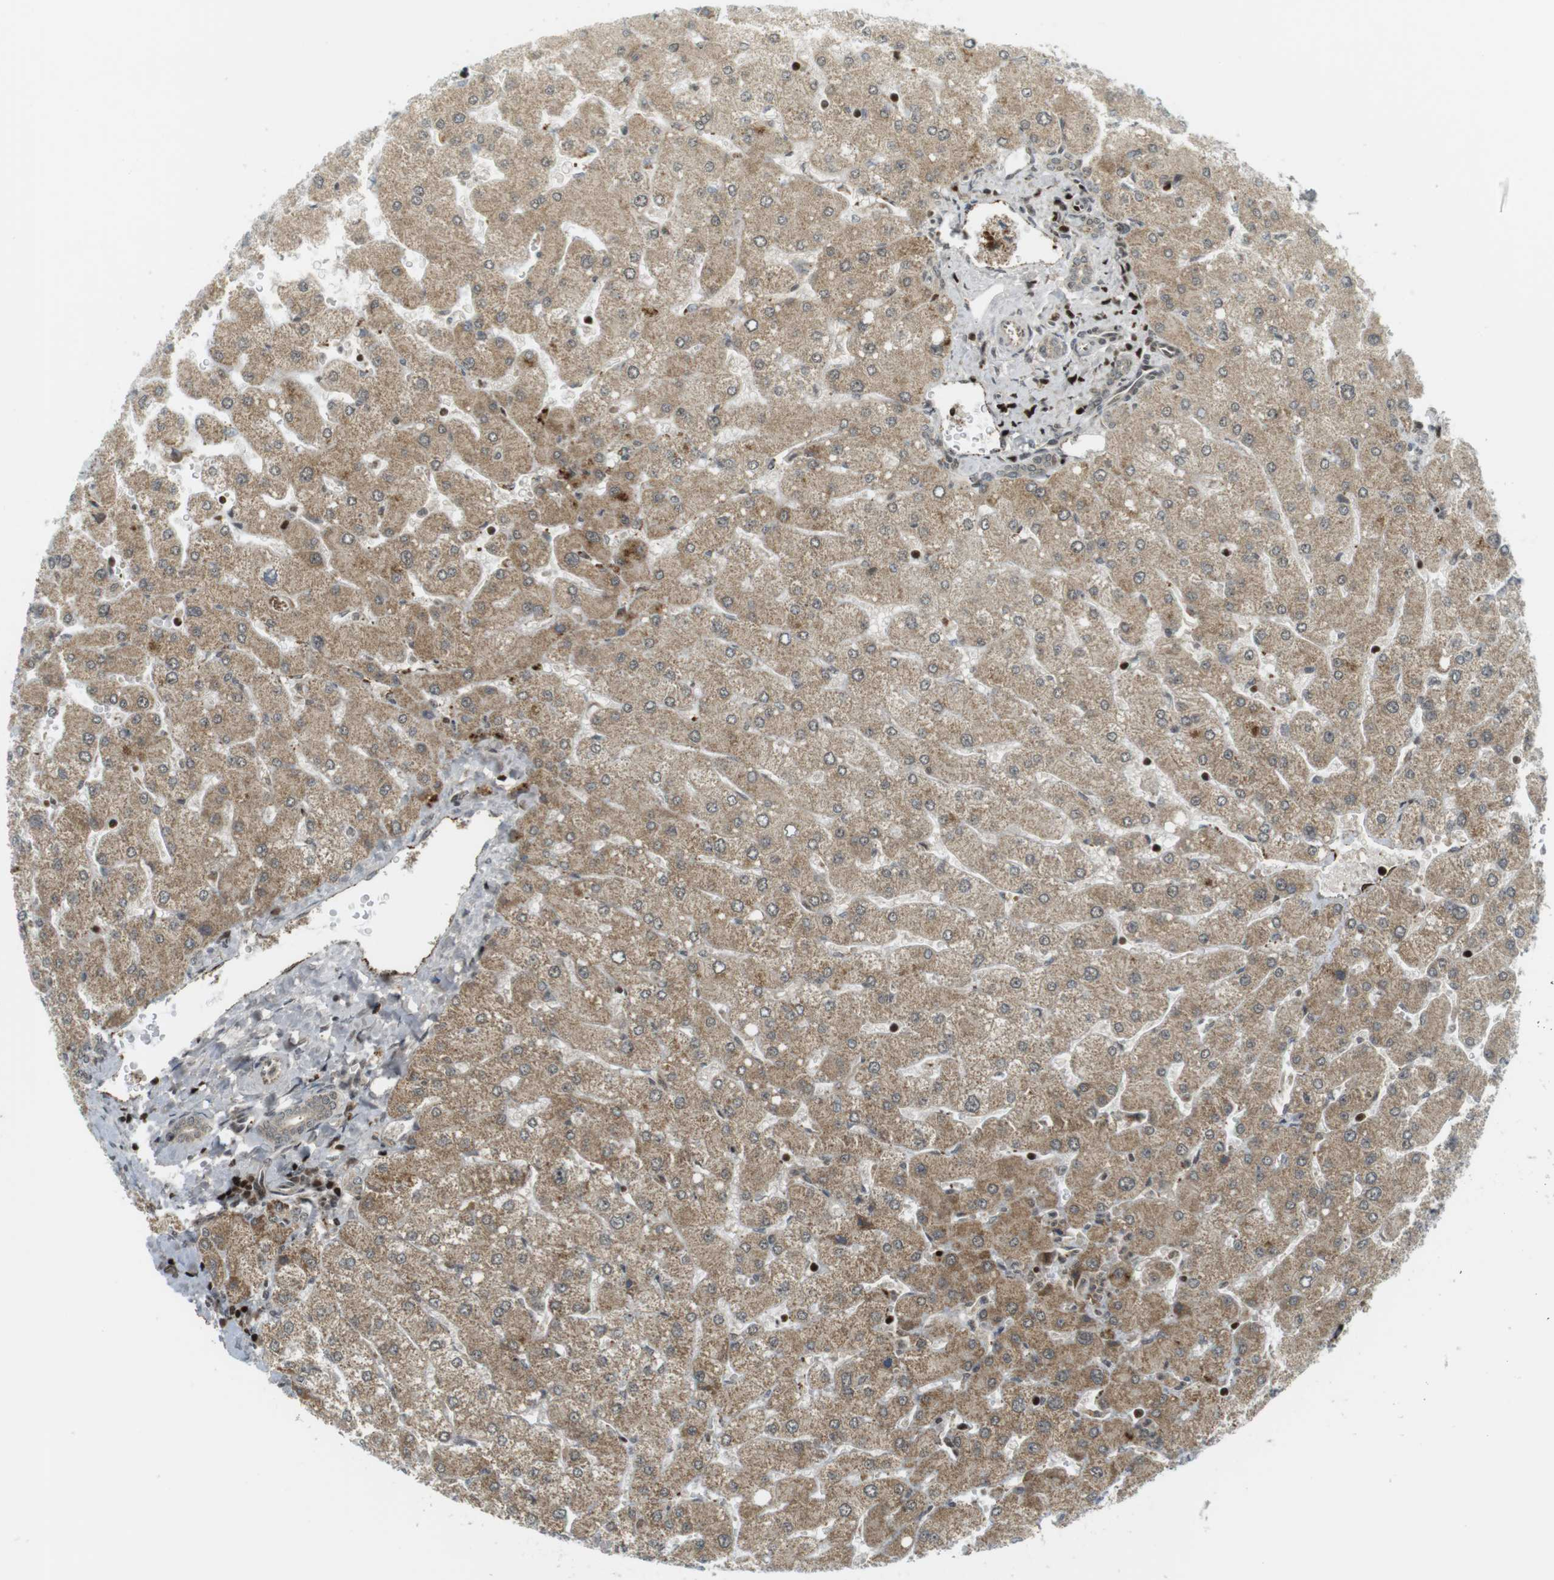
{"staining": {"intensity": "weak", "quantity": "25%-75%", "location": "cytoplasmic/membranous"}, "tissue": "liver", "cell_type": "Cholangiocytes", "image_type": "normal", "snomed": [{"axis": "morphology", "description": "Normal tissue, NOS"}, {"axis": "topography", "description": "Liver"}], "caption": "This image exhibits immunohistochemistry staining of unremarkable liver, with low weak cytoplasmic/membranous staining in approximately 25%-75% of cholangiocytes.", "gene": "PPP1R13B", "patient": {"sex": "male", "age": 55}}